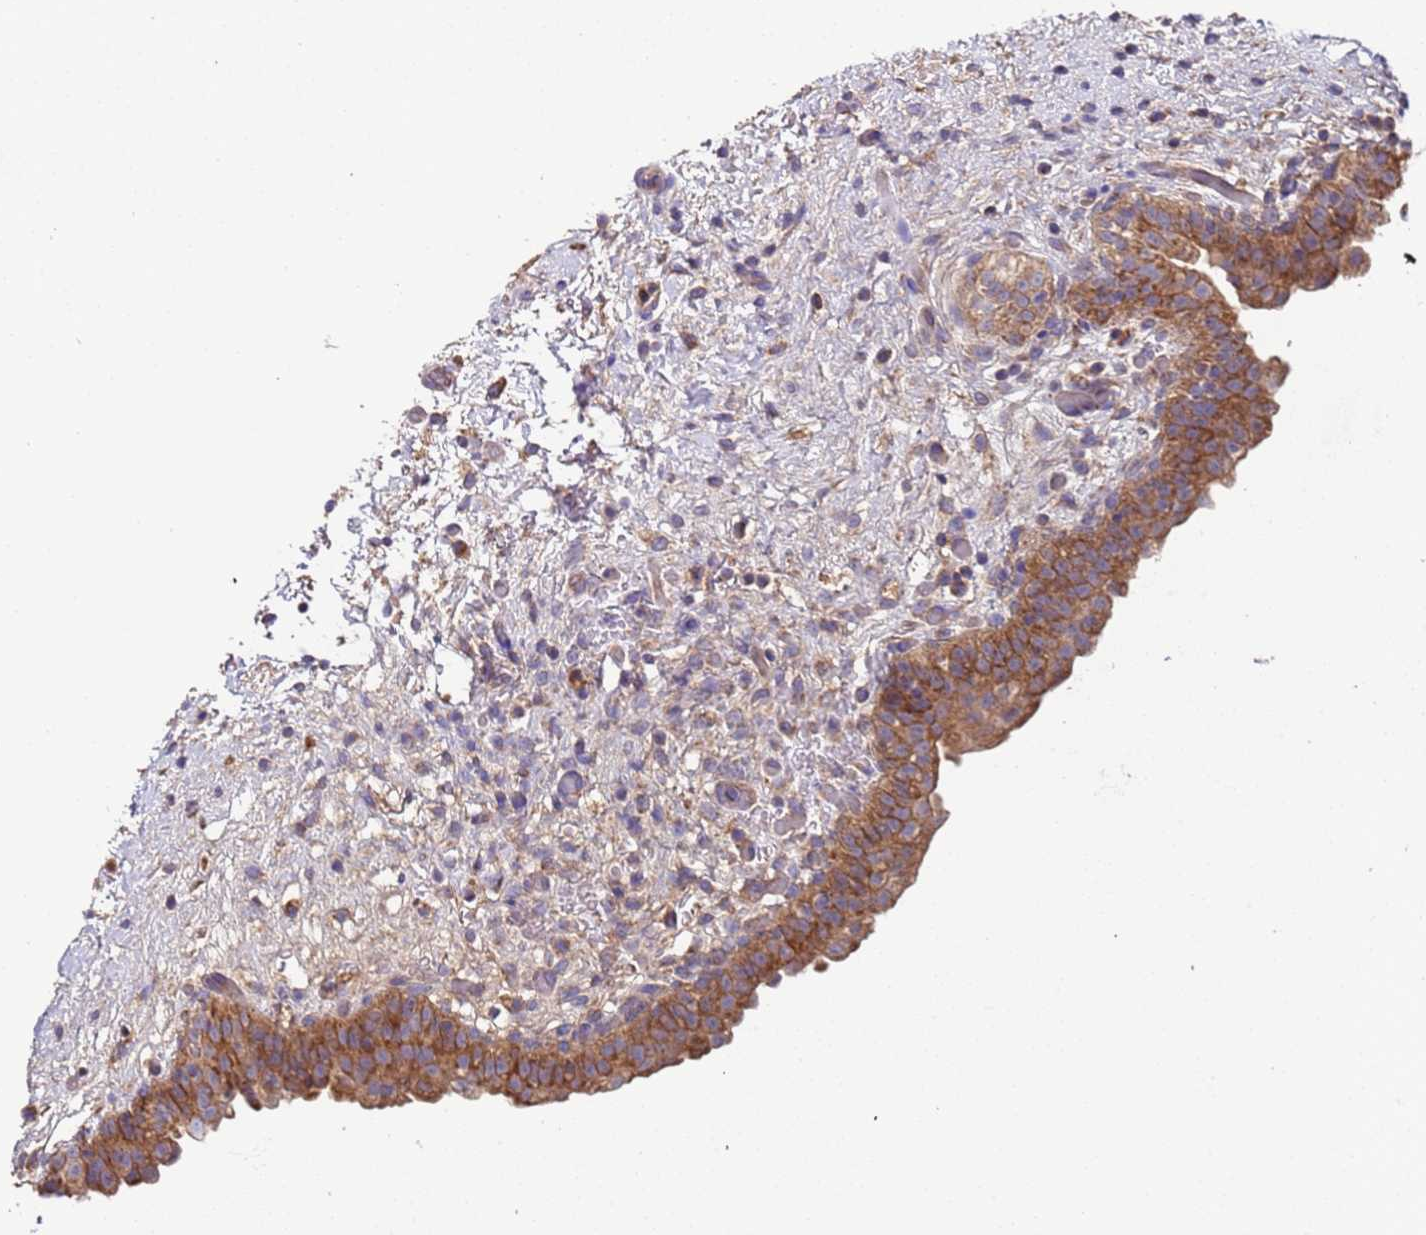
{"staining": {"intensity": "moderate", "quantity": ">75%", "location": "cytoplasmic/membranous"}, "tissue": "urinary bladder", "cell_type": "Urothelial cells", "image_type": "normal", "snomed": [{"axis": "morphology", "description": "Normal tissue, NOS"}, {"axis": "topography", "description": "Urinary bladder"}], "caption": "A brown stain labels moderate cytoplasmic/membranous expression of a protein in urothelial cells of normal urinary bladder. (IHC, brightfield microscopy, high magnification).", "gene": "TMEM126A", "patient": {"sex": "male", "age": 69}}